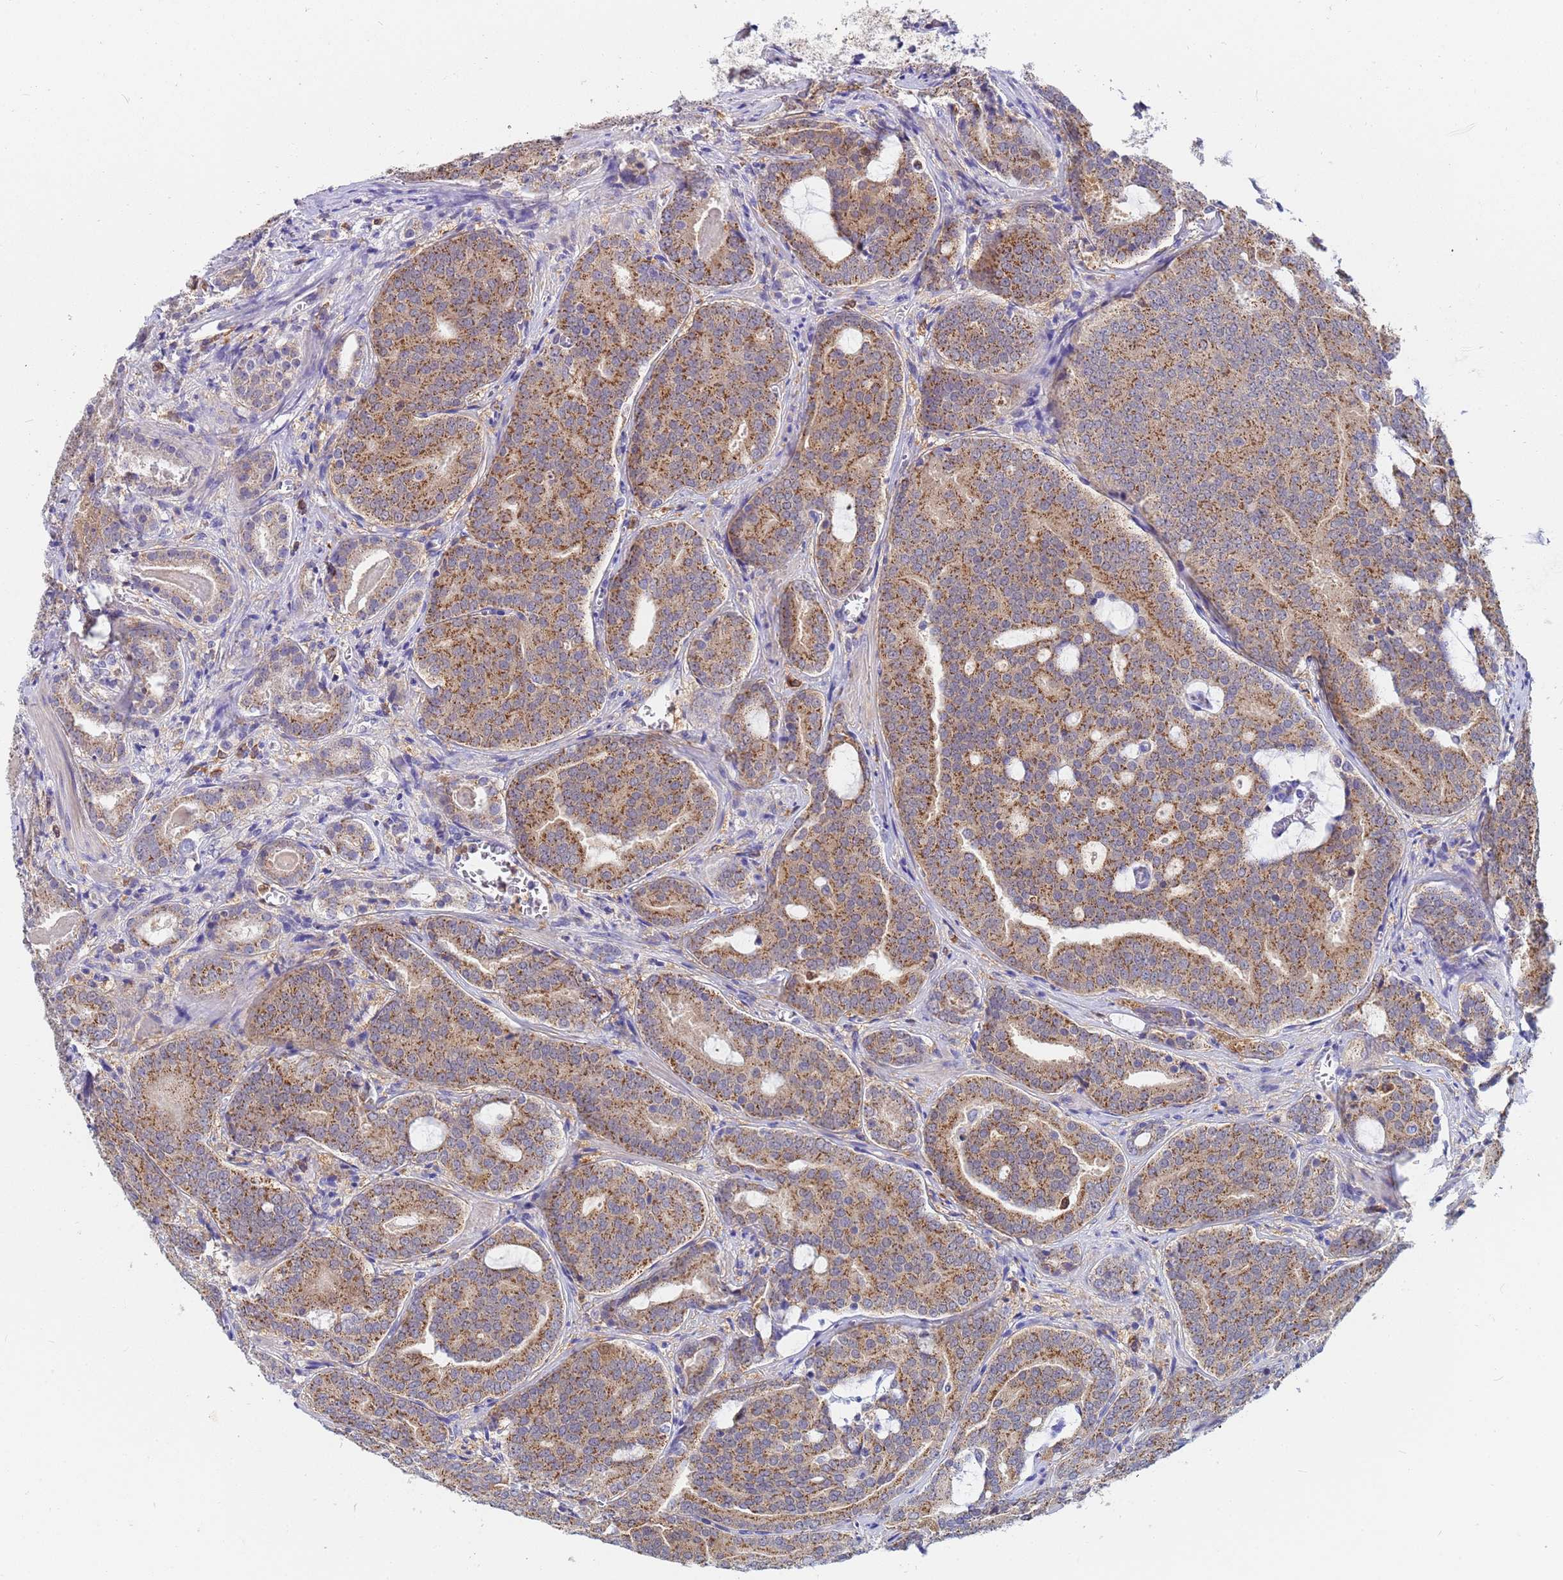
{"staining": {"intensity": "moderate", "quantity": ">75%", "location": "cytoplasmic/membranous"}, "tissue": "prostate cancer", "cell_type": "Tumor cells", "image_type": "cancer", "snomed": [{"axis": "morphology", "description": "Adenocarcinoma, High grade"}, {"axis": "topography", "description": "Prostate"}], "caption": "Protein staining of prostate adenocarcinoma (high-grade) tissue reveals moderate cytoplasmic/membranous staining in about >75% of tumor cells. (brown staining indicates protein expression, while blue staining denotes nuclei).", "gene": "TTLL11", "patient": {"sex": "male", "age": 55}}